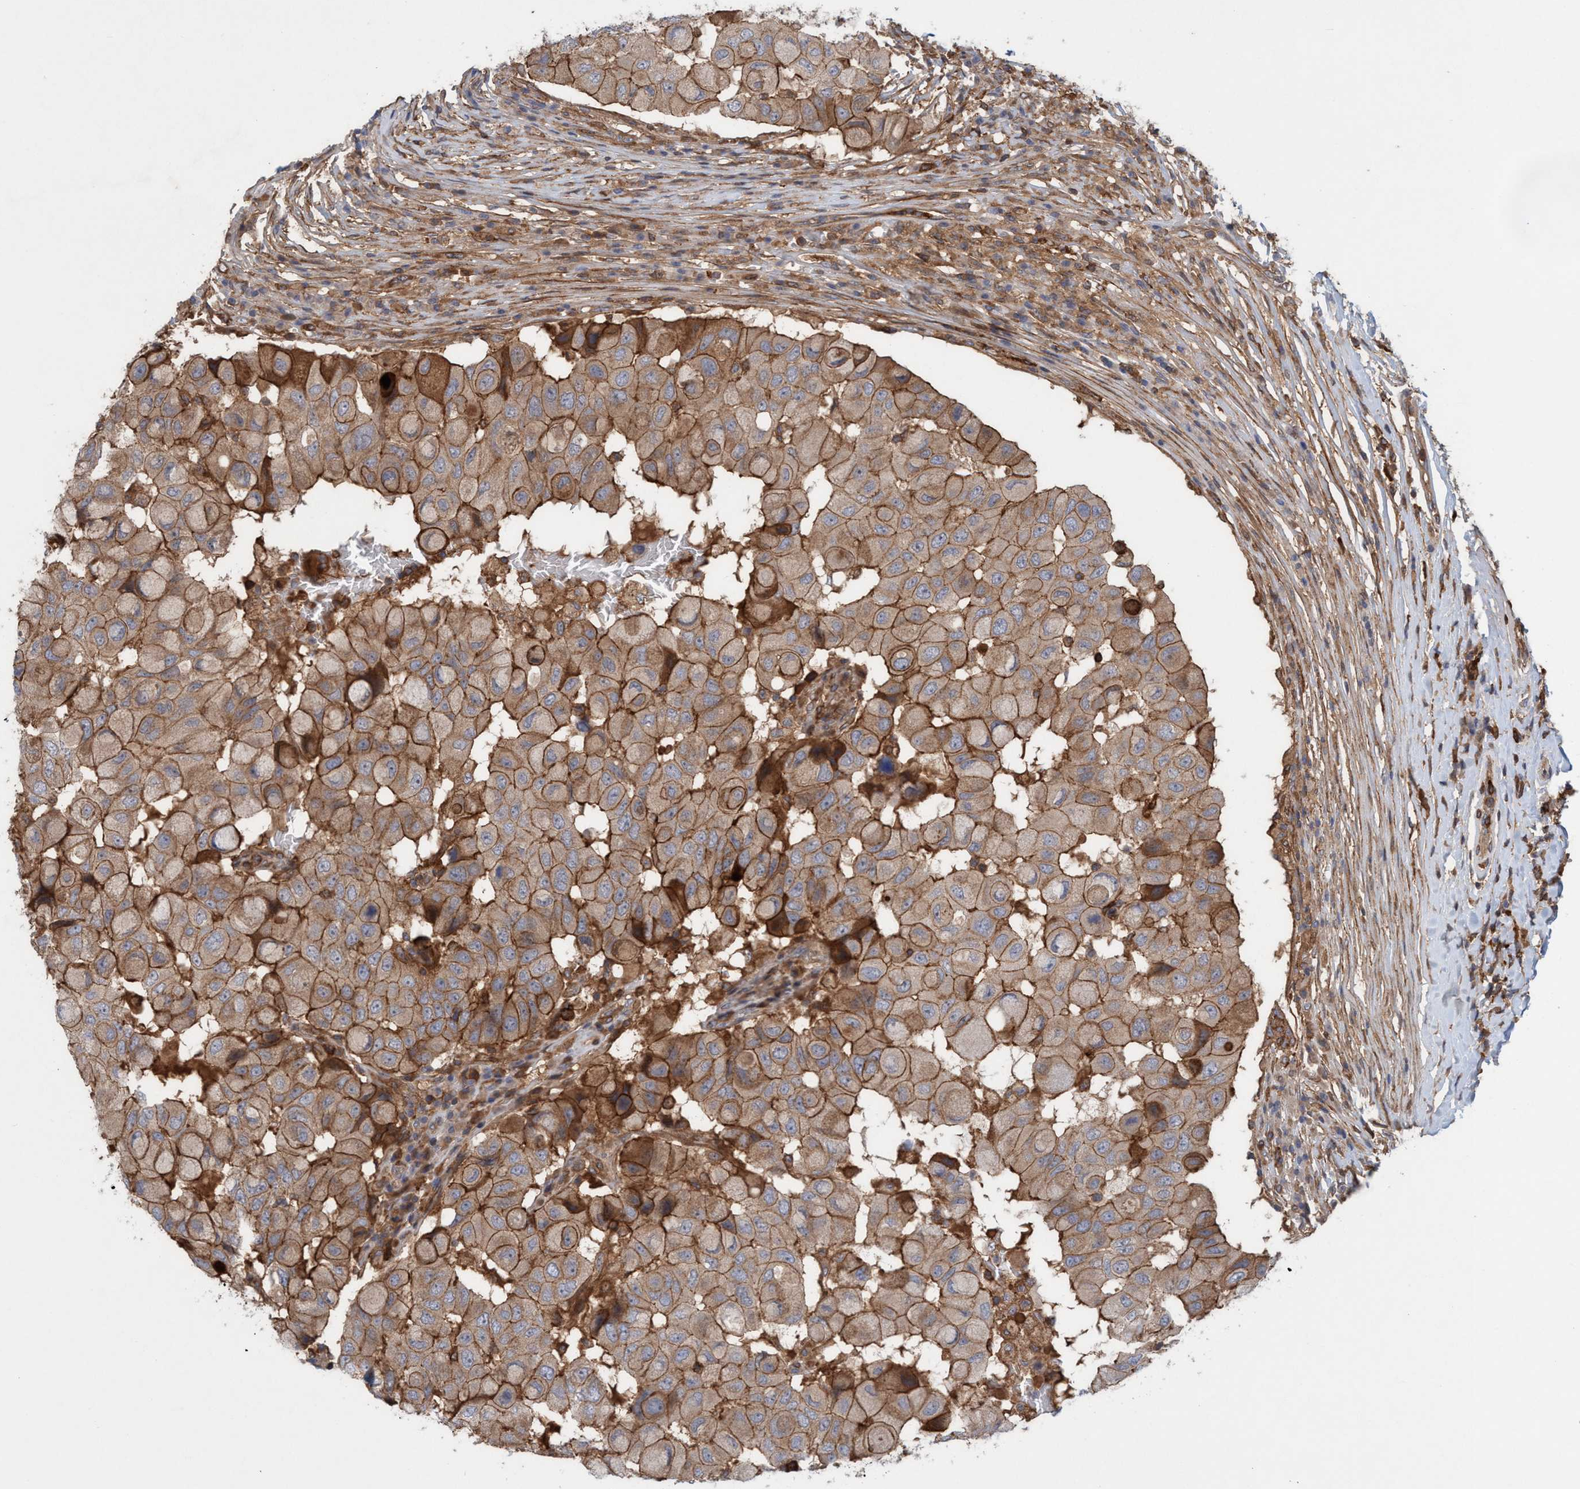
{"staining": {"intensity": "strong", "quantity": ">75%", "location": "cytoplasmic/membranous"}, "tissue": "breast cancer", "cell_type": "Tumor cells", "image_type": "cancer", "snomed": [{"axis": "morphology", "description": "Duct carcinoma"}, {"axis": "topography", "description": "Breast"}], "caption": "A high amount of strong cytoplasmic/membranous expression is seen in approximately >75% of tumor cells in intraductal carcinoma (breast) tissue.", "gene": "SPECC1", "patient": {"sex": "female", "age": 27}}